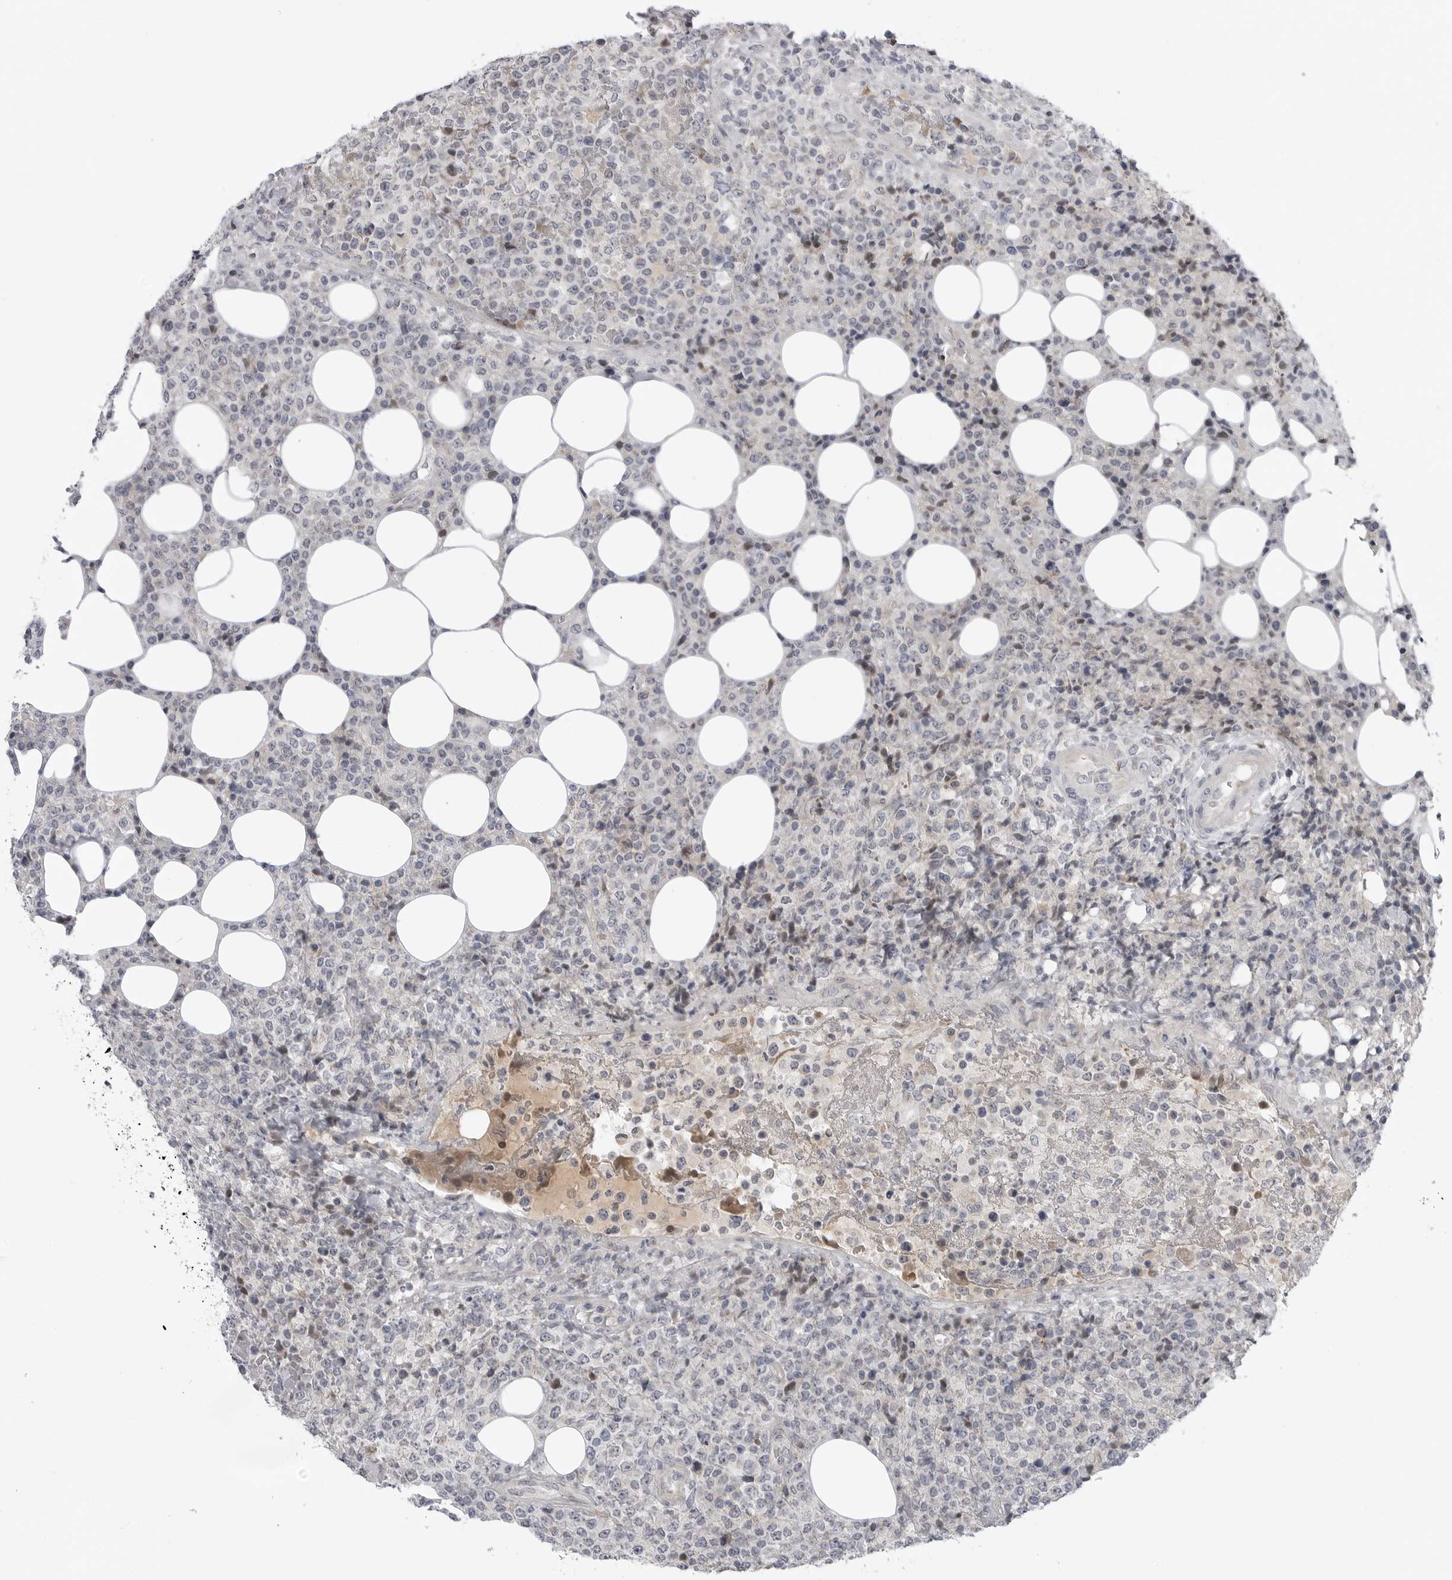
{"staining": {"intensity": "negative", "quantity": "none", "location": "none"}, "tissue": "lymphoma", "cell_type": "Tumor cells", "image_type": "cancer", "snomed": [{"axis": "morphology", "description": "Malignant lymphoma, non-Hodgkin's type, High grade"}, {"axis": "topography", "description": "Lymph node"}], "caption": "This is an immunohistochemistry micrograph of human lymphoma. There is no positivity in tumor cells.", "gene": "LRRC45", "patient": {"sex": "male", "age": 13}}